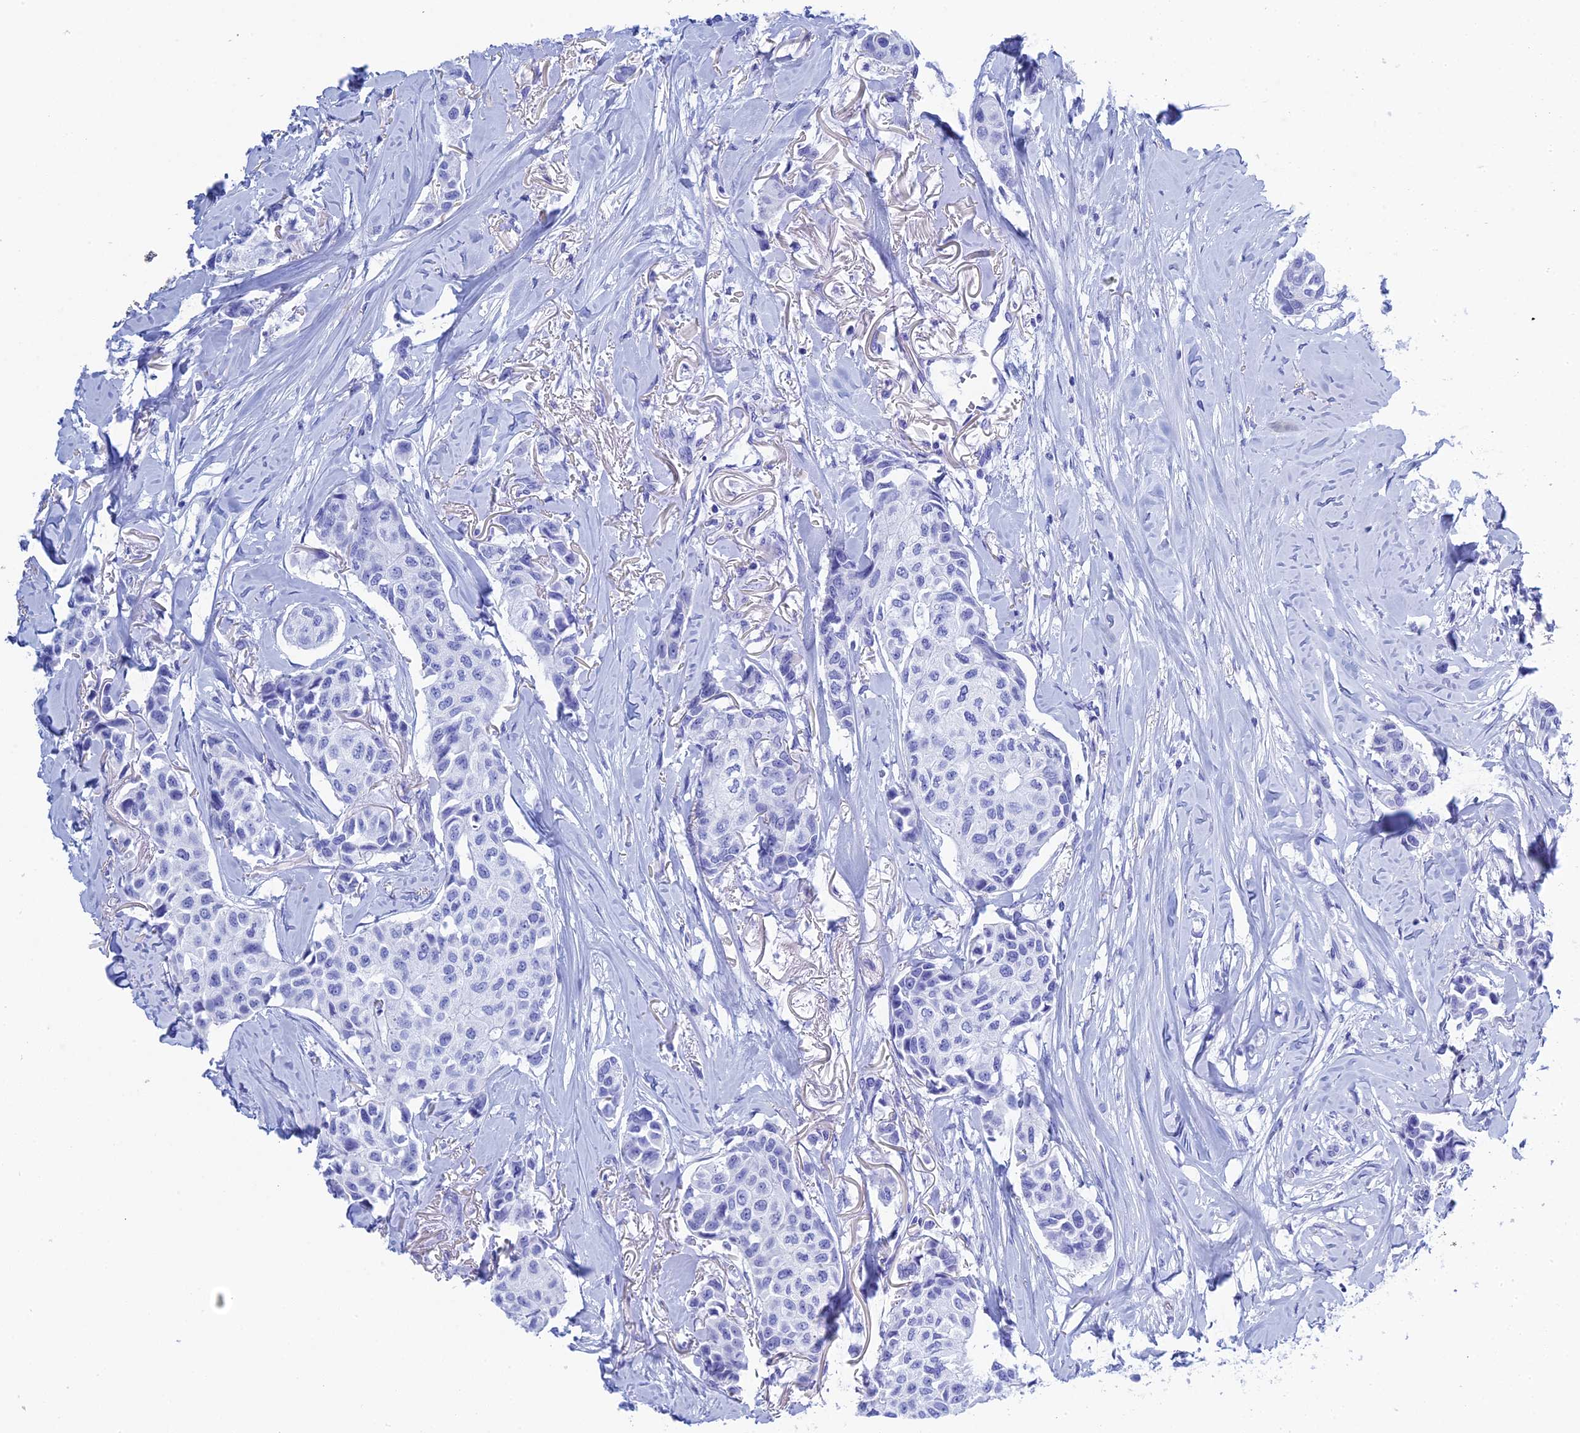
{"staining": {"intensity": "negative", "quantity": "none", "location": "none"}, "tissue": "breast cancer", "cell_type": "Tumor cells", "image_type": "cancer", "snomed": [{"axis": "morphology", "description": "Duct carcinoma"}, {"axis": "topography", "description": "Breast"}], "caption": "Immunohistochemistry (IHC) histopathology image of neoplastic tissue: human breast cancer (intraductal carcinoma) stained with DAB demonstrates no significant protein expression in tumor cells. Brightfield microscopy of immunohistochemistry (IHC) stained with DAB (brown) and hematoxylin (blue), captured at high magnification.", "gene": "TEX101", "patient": {"sex": "female", "age": 80}}